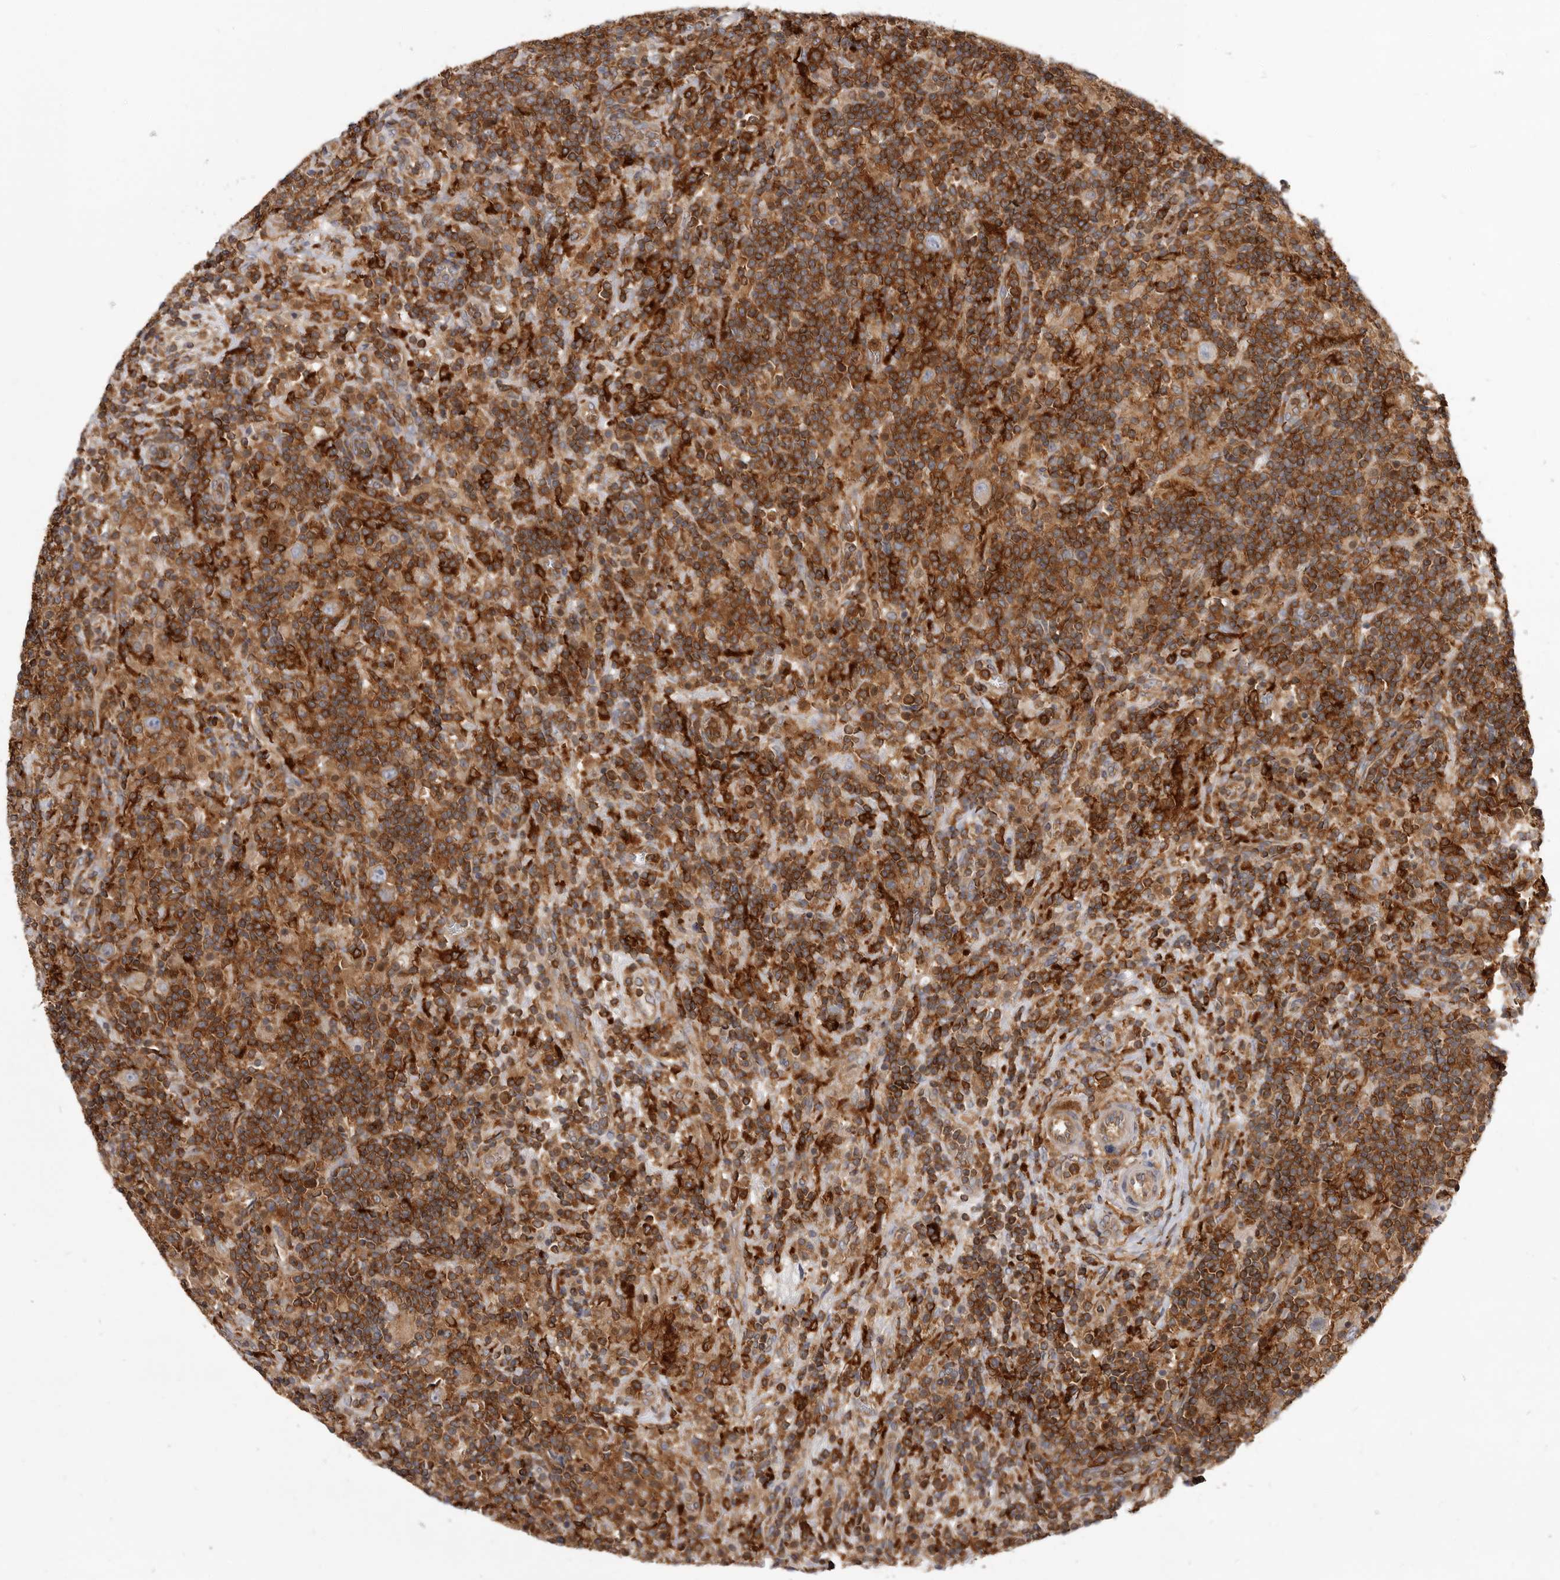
{"staining": {"intensity": "weak", "quantity": "25%-75%", "location": "cytoplasmic/membranous"}, "tissue": "lymphoma", "cell_type": "Tumor cells", "image_type": "cancer", "snomed": [{"axis": "morphology", "description": "Hodgkin's disease, NOS"}, {"axis": "topography", "description": "Lymph node"}], "caption": "This is an image of immunohistochemistry staining of Hodgkin's disease, which shows weak positivity in the cytoplasmic/membranous of tumor cells.", "gene": "CBL", "patient": {"sex": "male", "age": 70}}